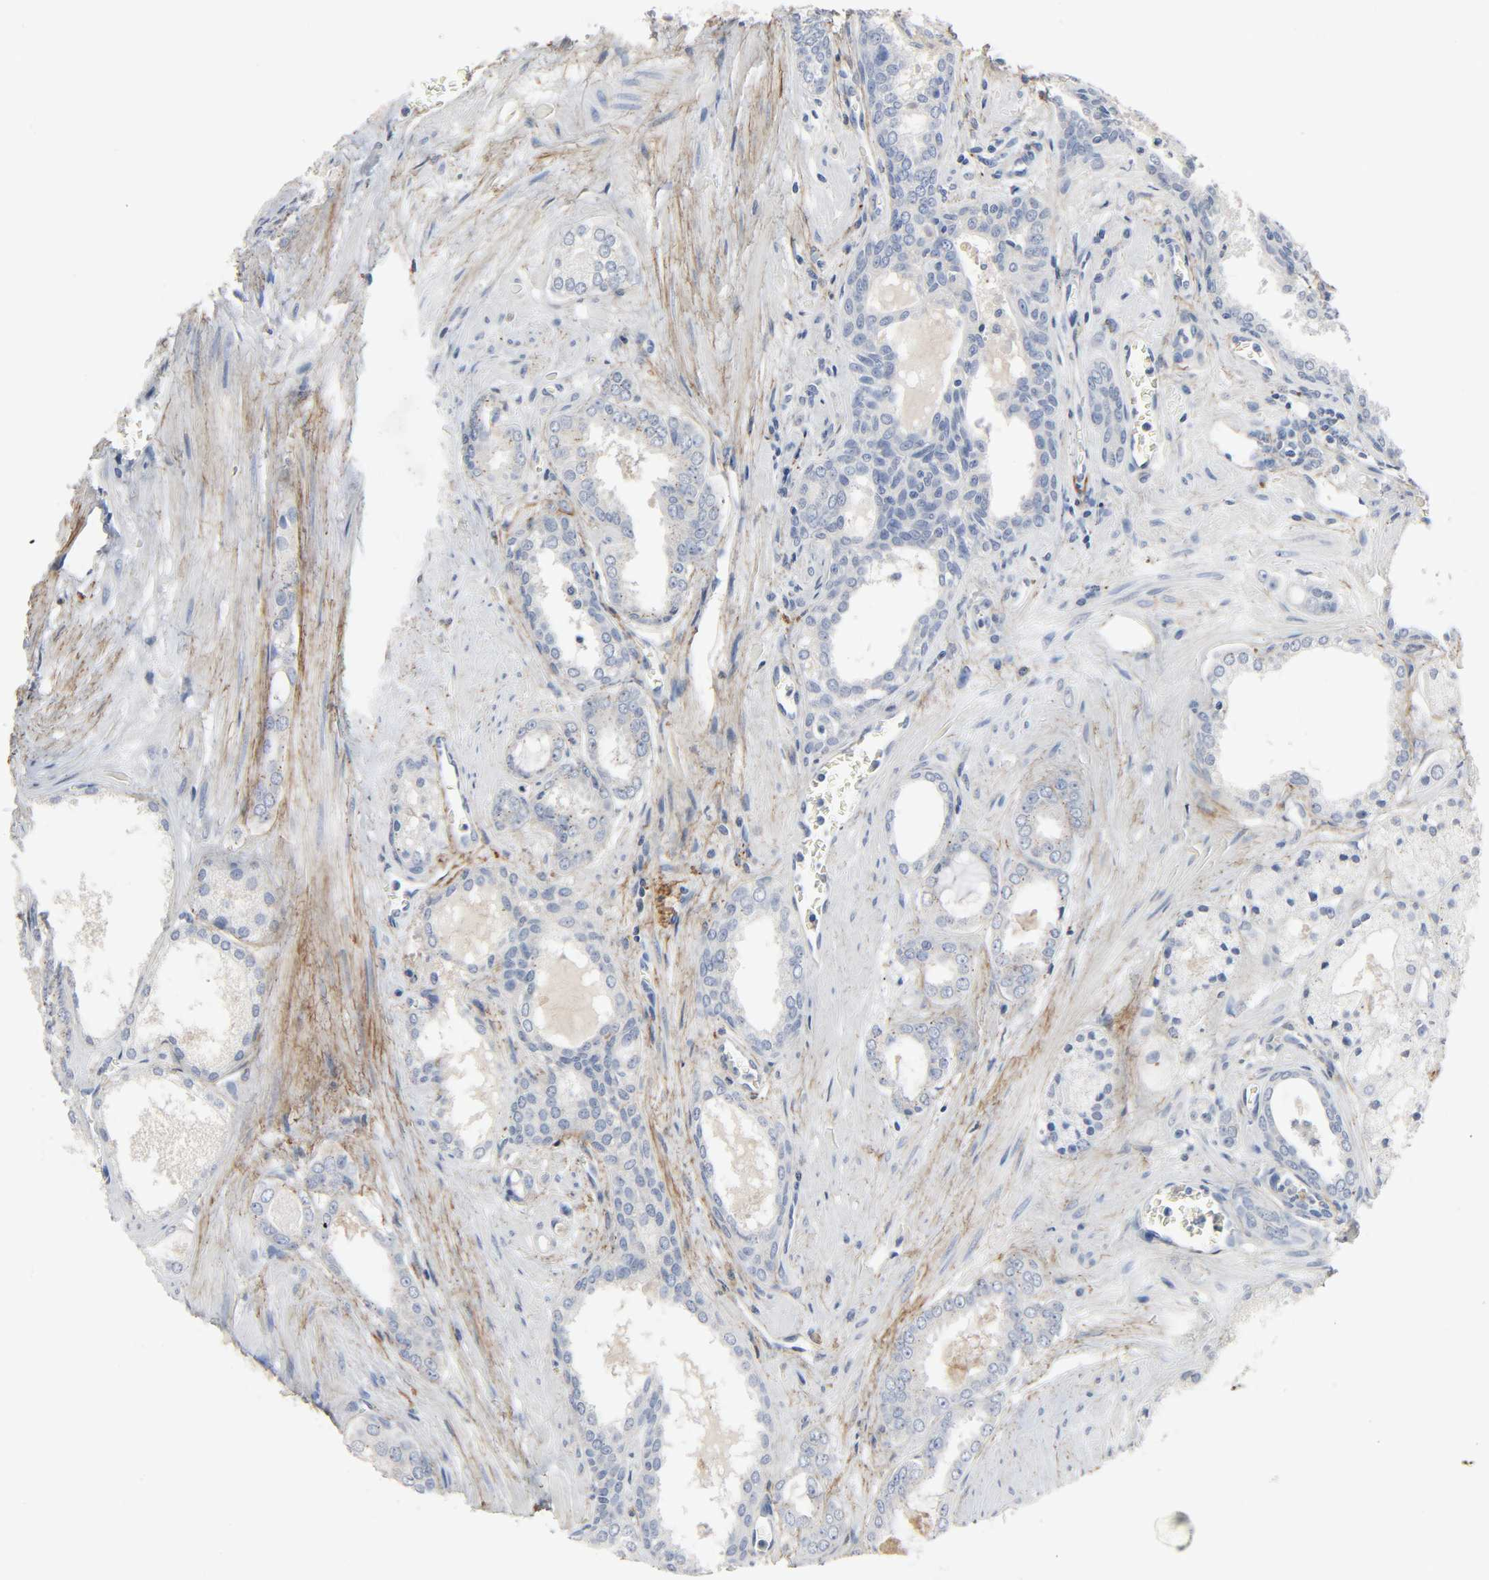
{"staining": {"intensity": "negative", "quantity": "none", "location": "none"}, "tissue": "prostate cancer", "cell_type": "Tumor cells", "image_type": "cancer", "snomed": [{"axis": "morphology", "description": "Adenocarcinoma, Low grade"}, {"axis": "topography", "description": "Prostate"}], "caption": "This micrograph is of prostate adenocarcinoma (low-grade) stained with immunohistochemistry (IHC) to label a protein in brown with the nuclei are counter-stained blue. There is no expression in tumor cells.", "gene": "FBLN5", "patient": {"sex": "male", "age": 57}}